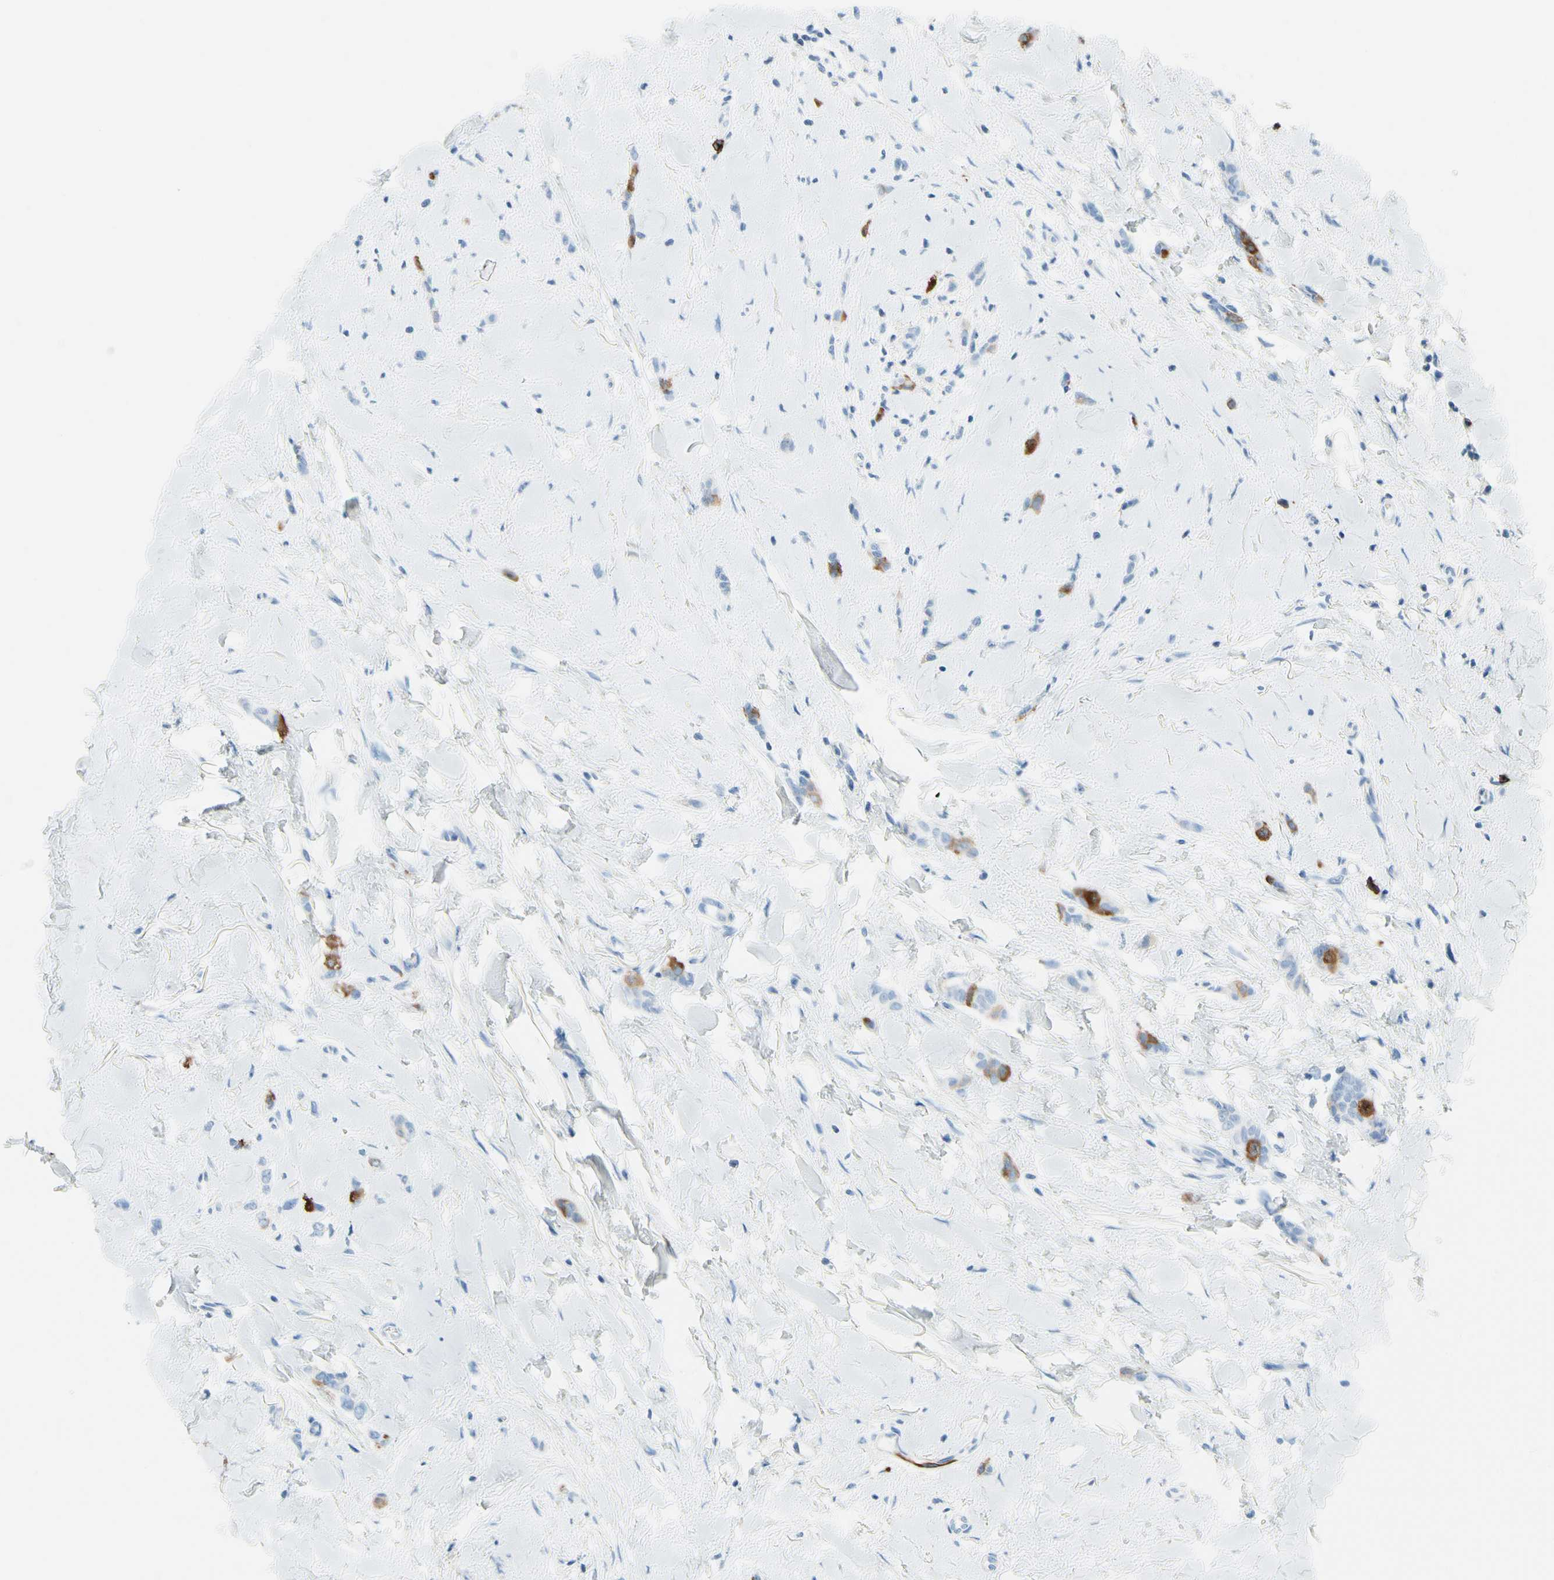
{"staining": {"intensity": "strong", "quantity": "<25%", "location": "cytoplasmic/membranous"}, "tissue": "breast cancer", "cell_type": "Tumor cells", "image_type": "cancer", "snomed": [{"axis": "morphology", "description": "Lobular carcinoma"}, {"axis": "topography", "description": "Skin"}, {"axis": "topography", "description": "Breast"}], "caption": "Immunohistochemical staining of breast cancer displays medium levels of strong cytoplasmic/membranous protein staining in approximately <25% of tumor cells.", "gene": "TACC3", "patient": {"sex": "female", "age": 46}}